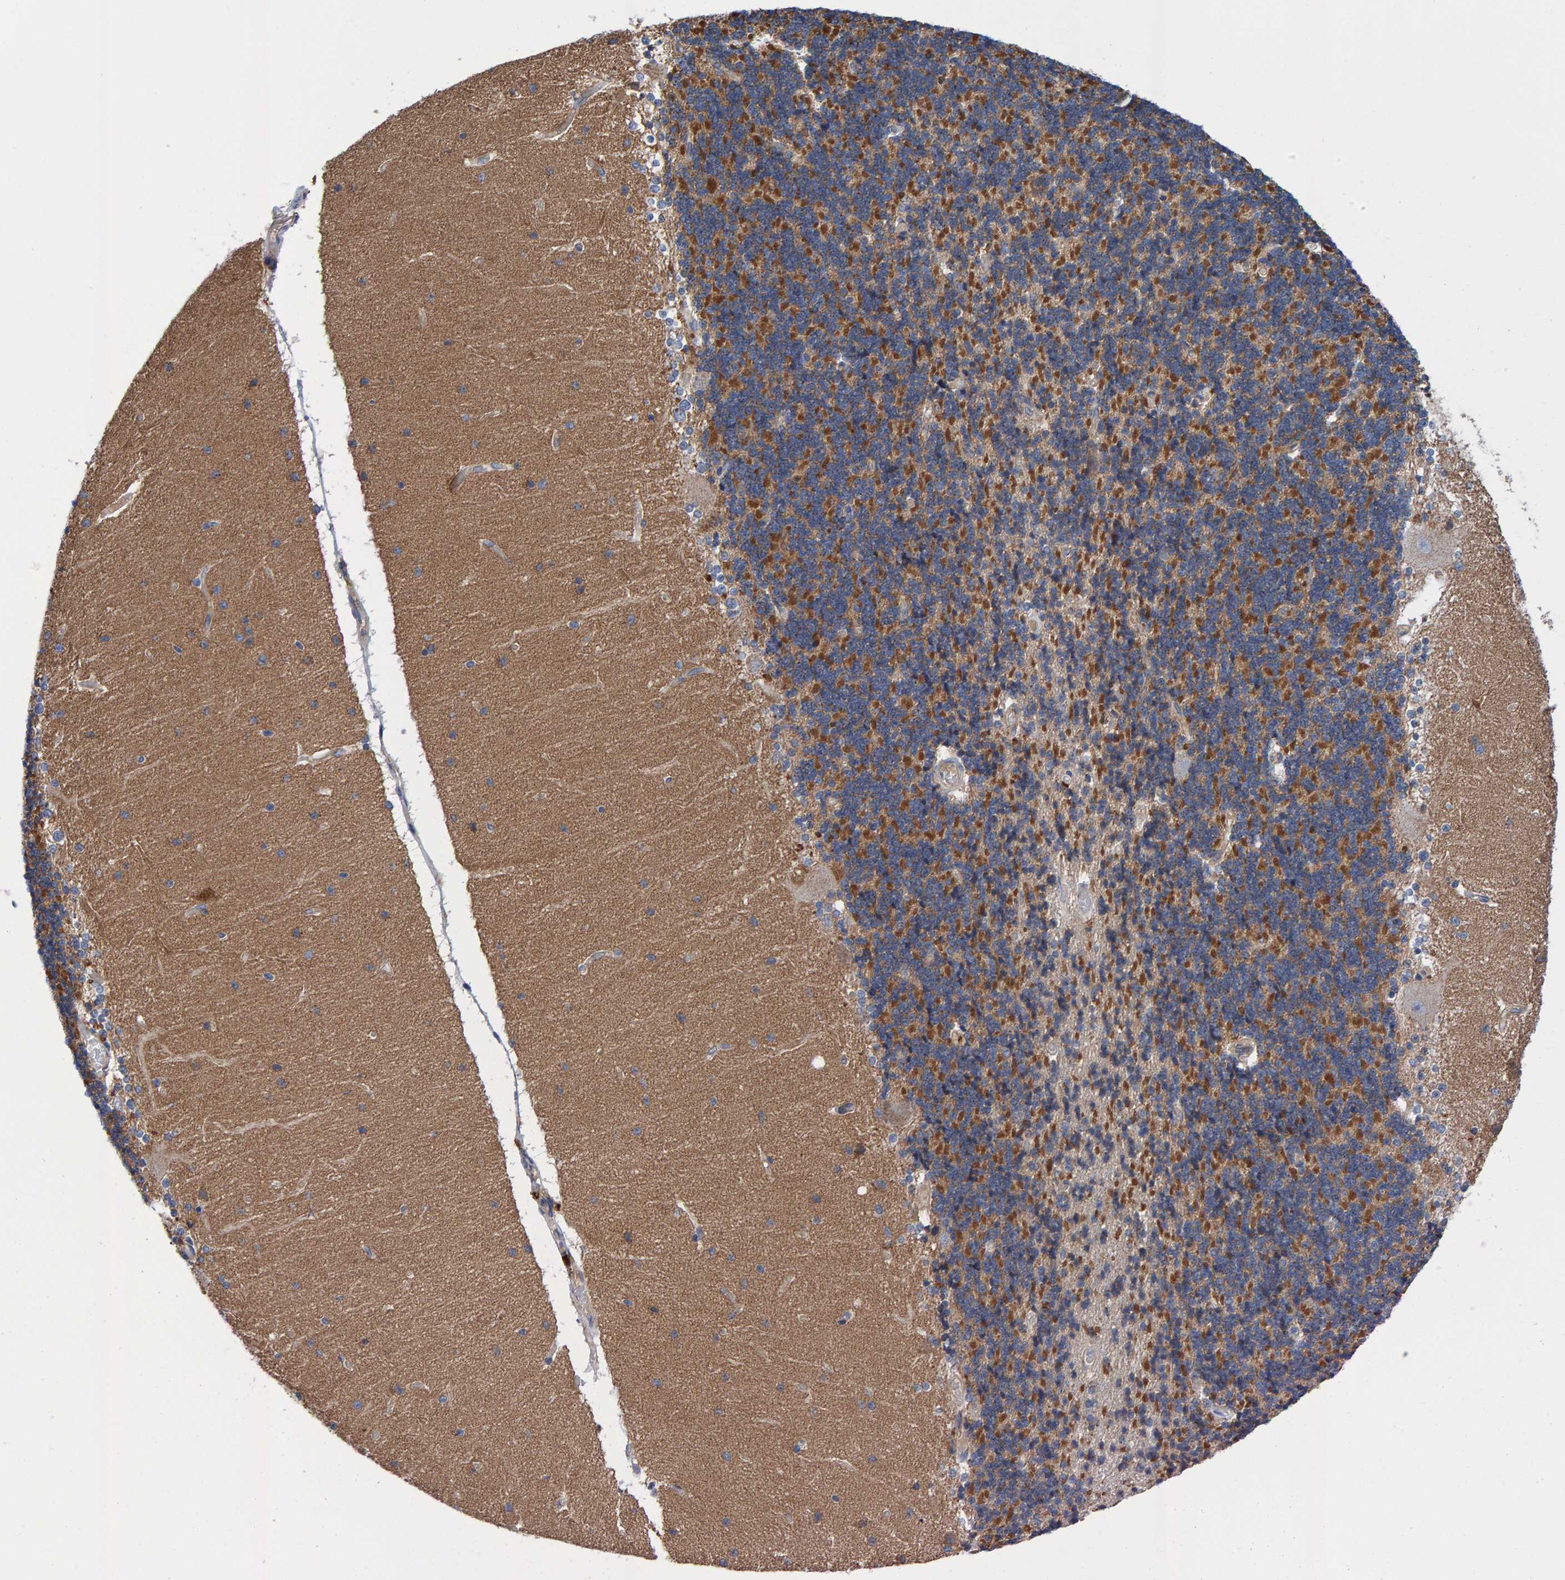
{"staining": {"intensity": "moderate", "quantity": ">75%", "location": "cytoplasmic/membranous"}, "tissue": "cerebellum", "cell_type": "Cells in granular layer", "image_type": "normal", "snomed": [{"axis": "morphology", "description": "Normal tissue, NOS"}, {"axis": "topography", "description": "Cerebellum"}], "caption": "This micrograph displays benign cerebellum stained with immunohistochemistry (IHC) to label a protein in brown. The cytoplasmic/membranous of cells in granular layer show moderate positivity for the protein. Nuclei are counter-stained blue.", "gene": "EFR3A", "patient": {"sex": "female", "age": 54}}